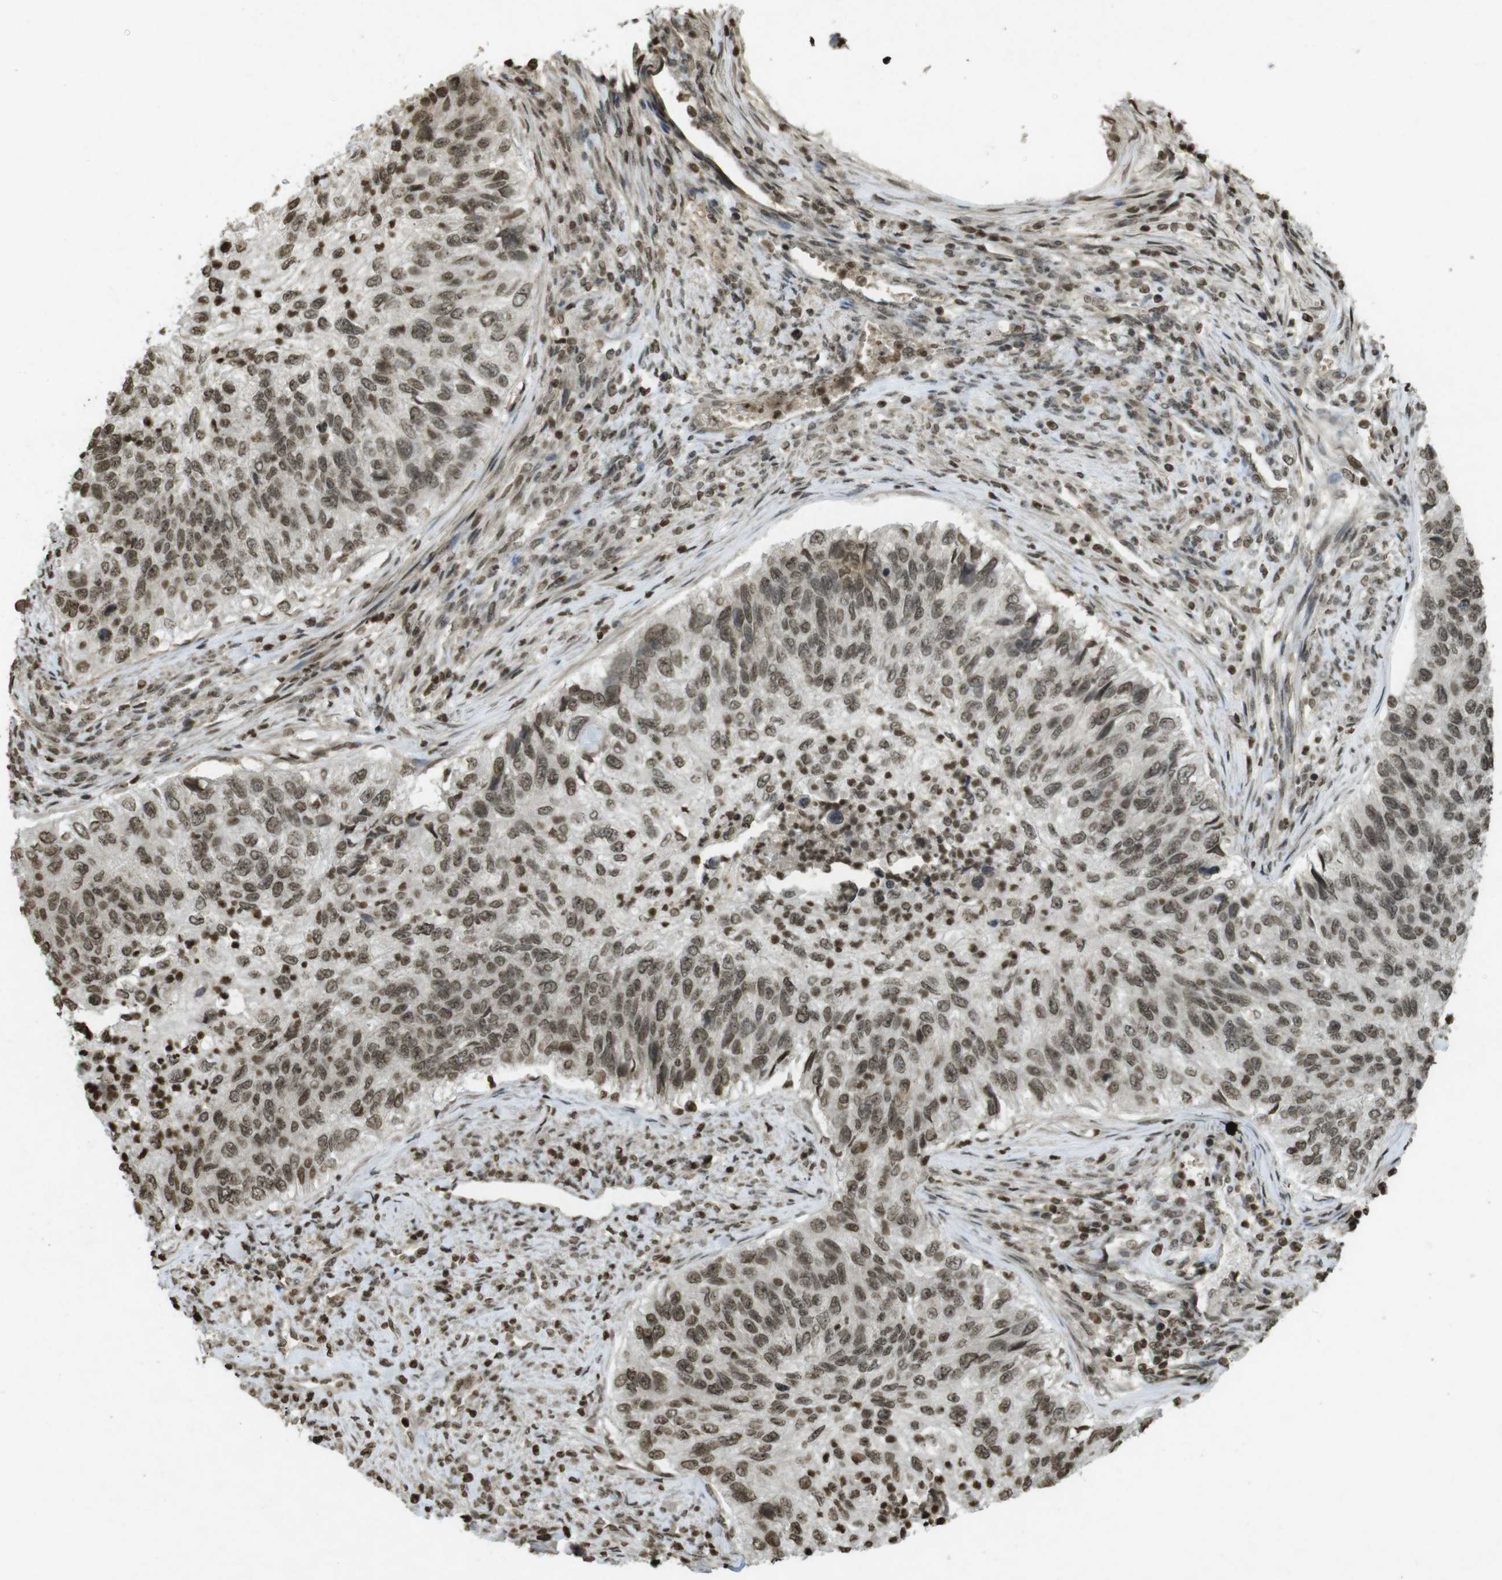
{"staining": {"intensity": "moderate", "quantity": ">75%", "location": "nuclear"}, "tissue": "urothelial cancer", "cell_type": "Tumor cells", "image_type": "cancer", "snomed": [{"axis": "morphology", "description": "Urothelial carcinoma, High grade"}, {"axis": "topography", "description": "Urinary bladder"}], "caption": "An immunohistochemistry (IHC) photomicrograph of tumor tissue is shown. Protein staining in brown highlights moderate nuclear positivity in urothelial cancer within tumor cells. (DAB IHC, brown staining for protein, blue staining for nuclei).", "gene": "ORC4", "patient": {"sex": "female", "age": 60}}